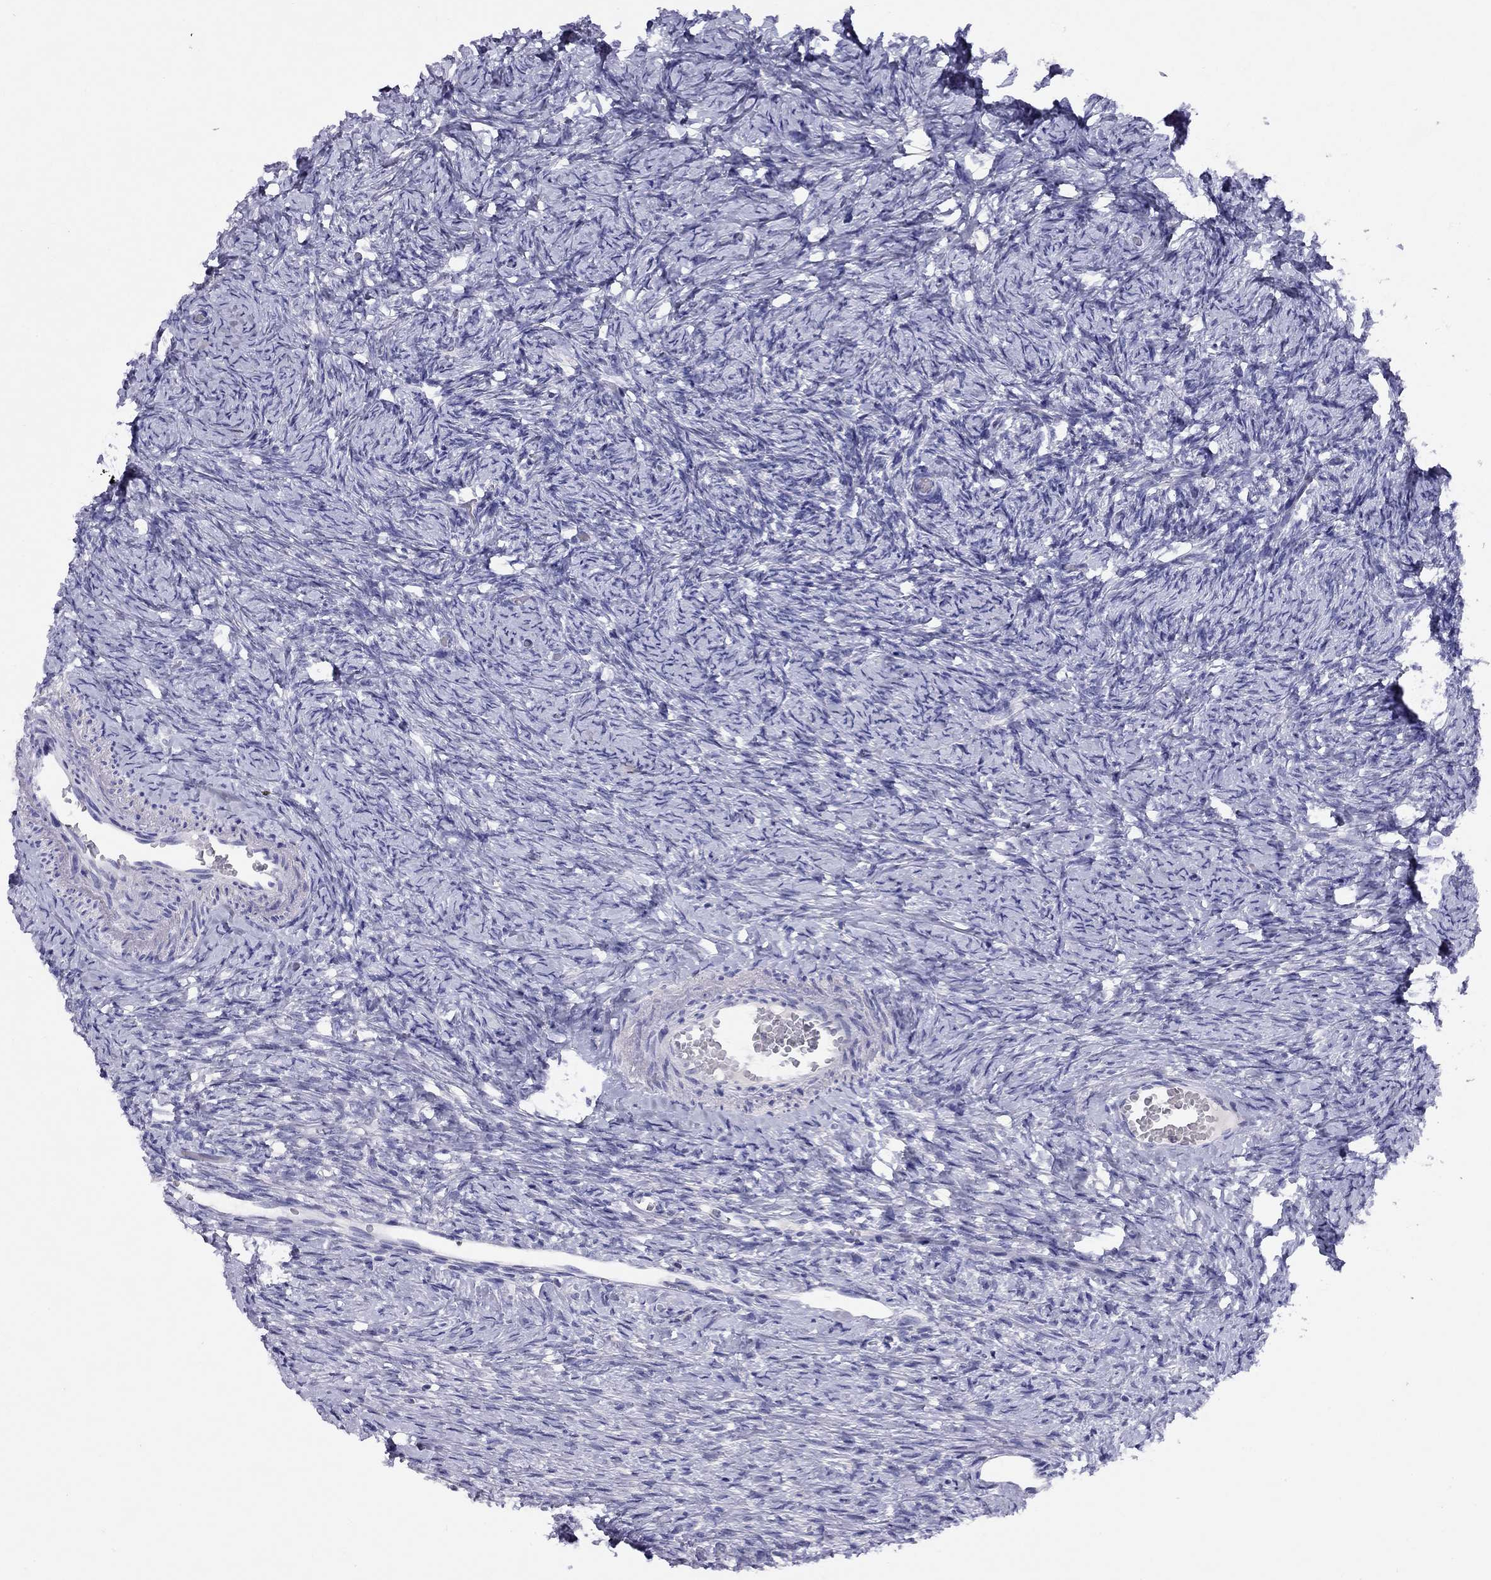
{"staining": {"intensity": "negative", "quantity": "none", "location": "none"}, "tissue": "ovary", "cell_type": "Follicle cells", "image_type": "normal", "snomed": [{"axis": "morphology", "description": "Normal tissue, NOS"}, {"axis": "topography", "description": "Ovary"}], "caption": "Immunohistochemical staining of unremarkable ovary shows no significant staining in follicle cells.", "gene": "CITED1", "patient": {"sex": "female", "age": 39}}